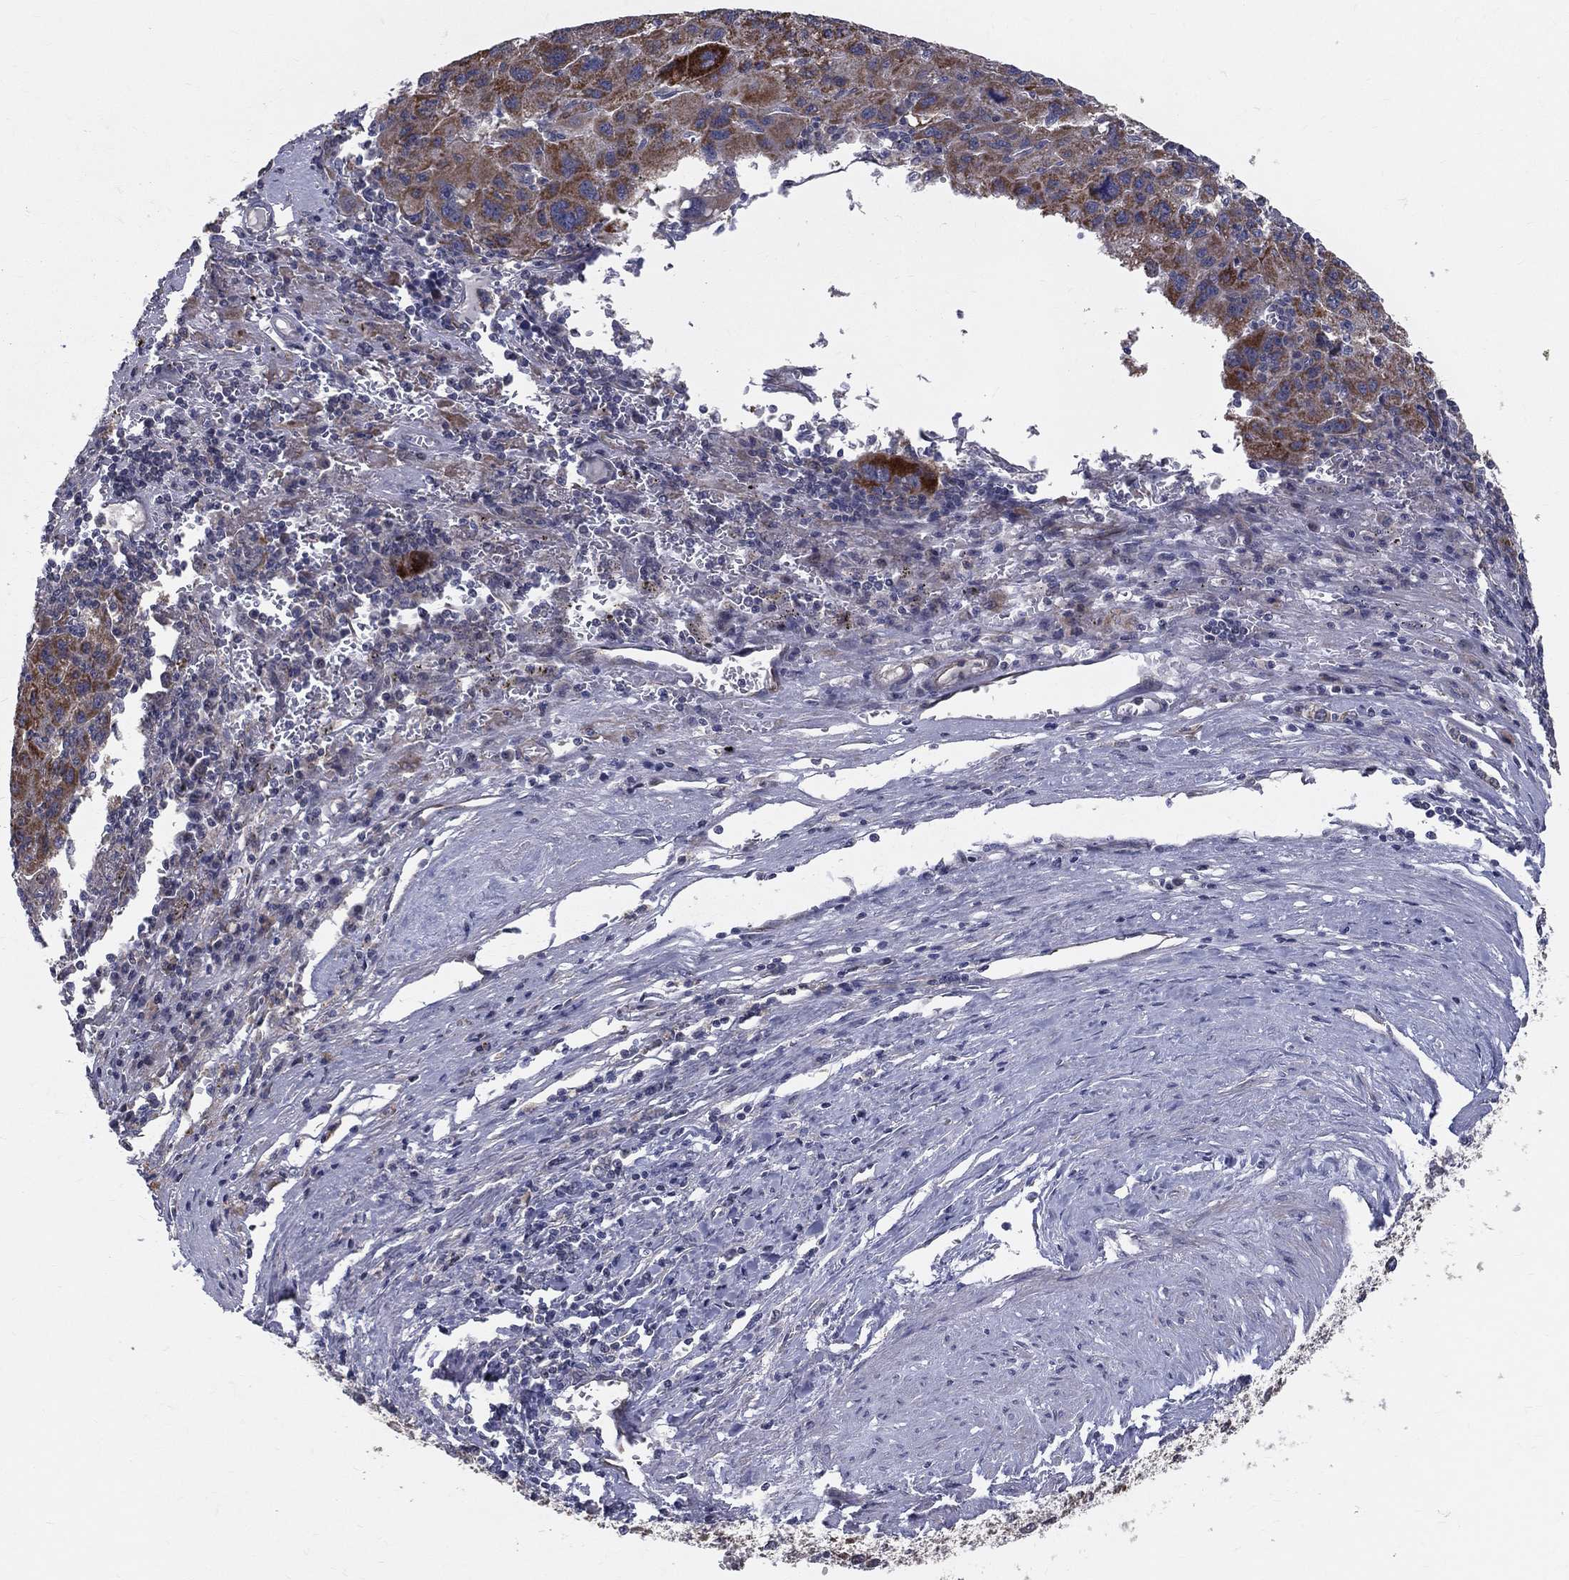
{"staining": {"intensity": "moderate", "quantity": "25%-75%", "location": "cytoplasmic/membranous"}, "tissue": "liver cancer", "cell_type": "Tumor cells", "image_type": "cancer", "snomed": [{"axis": "morphology", "description": "Carcinoma, Hepatocellular, NOS"}, {"axis": "topography", "description": "Liver"}], "caption": "Immunohistochemical staining of liver hepatocellular carcinoma reveals medium levels of moderate cytoplasmic/membranous positivity in approximately 25%-75% of tumor cells.", "gene": "POMZP3", "patient": {"sex": "female", "age": 77}}